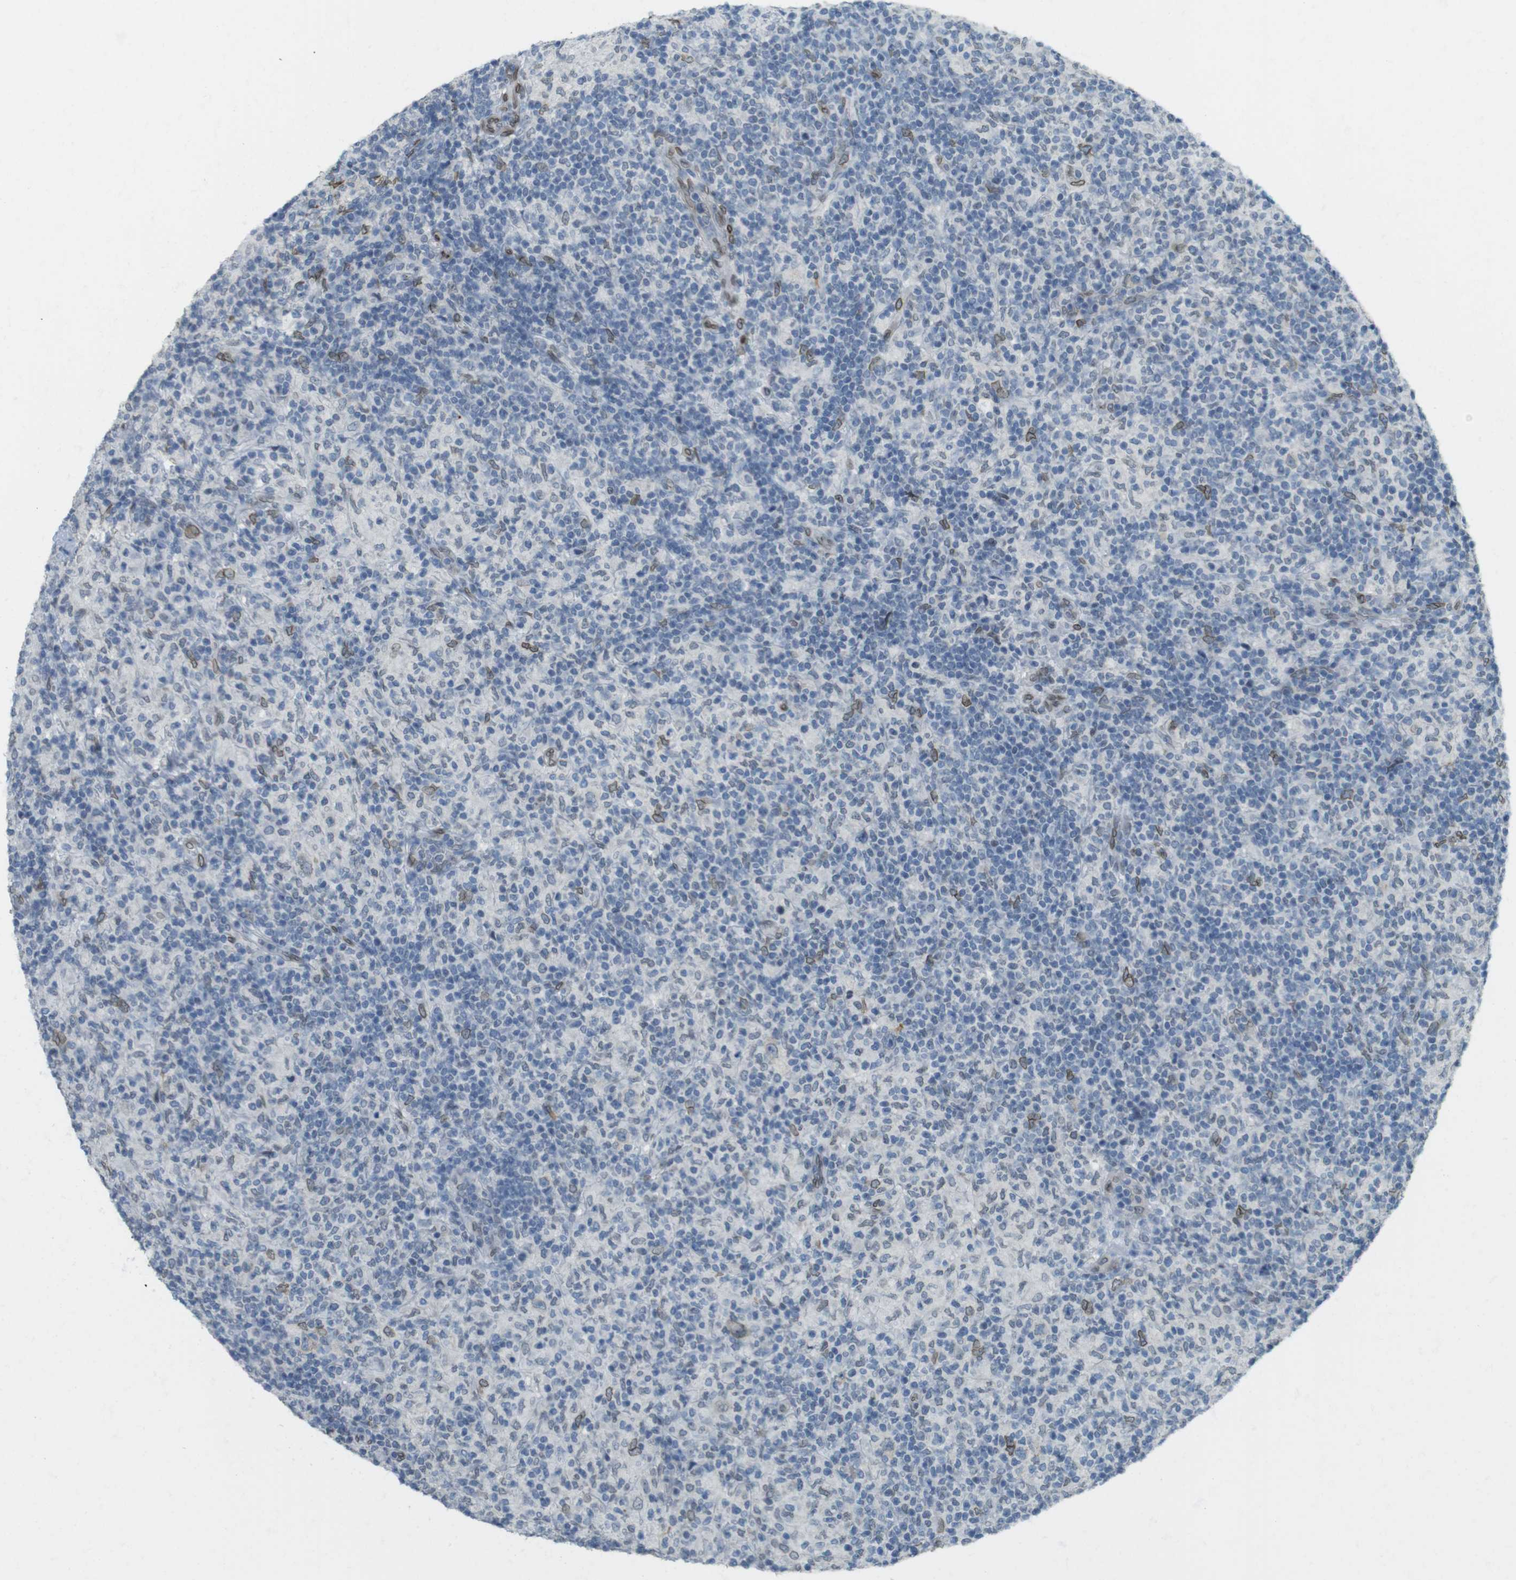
{"staining": {"intensity": "weak", "quantity": "<25%", "location": "cytoplasmic/membranous,nuclear"}, "tissue": "lymphoma", "cell_type": "Tumor cells", "image_type": "cancer", "snomed": [{"axis": "morphology", "description": "Hodgkin's disease, NOS"}, {"axis": "topography", "description": "Lymph node"}], "caption": "This is an IHC photomicrograph of lymphoma. There is no expression in tumor cells.", "gene": "ARL6IP6", "patient": {"sex": "male", "age": 70}}